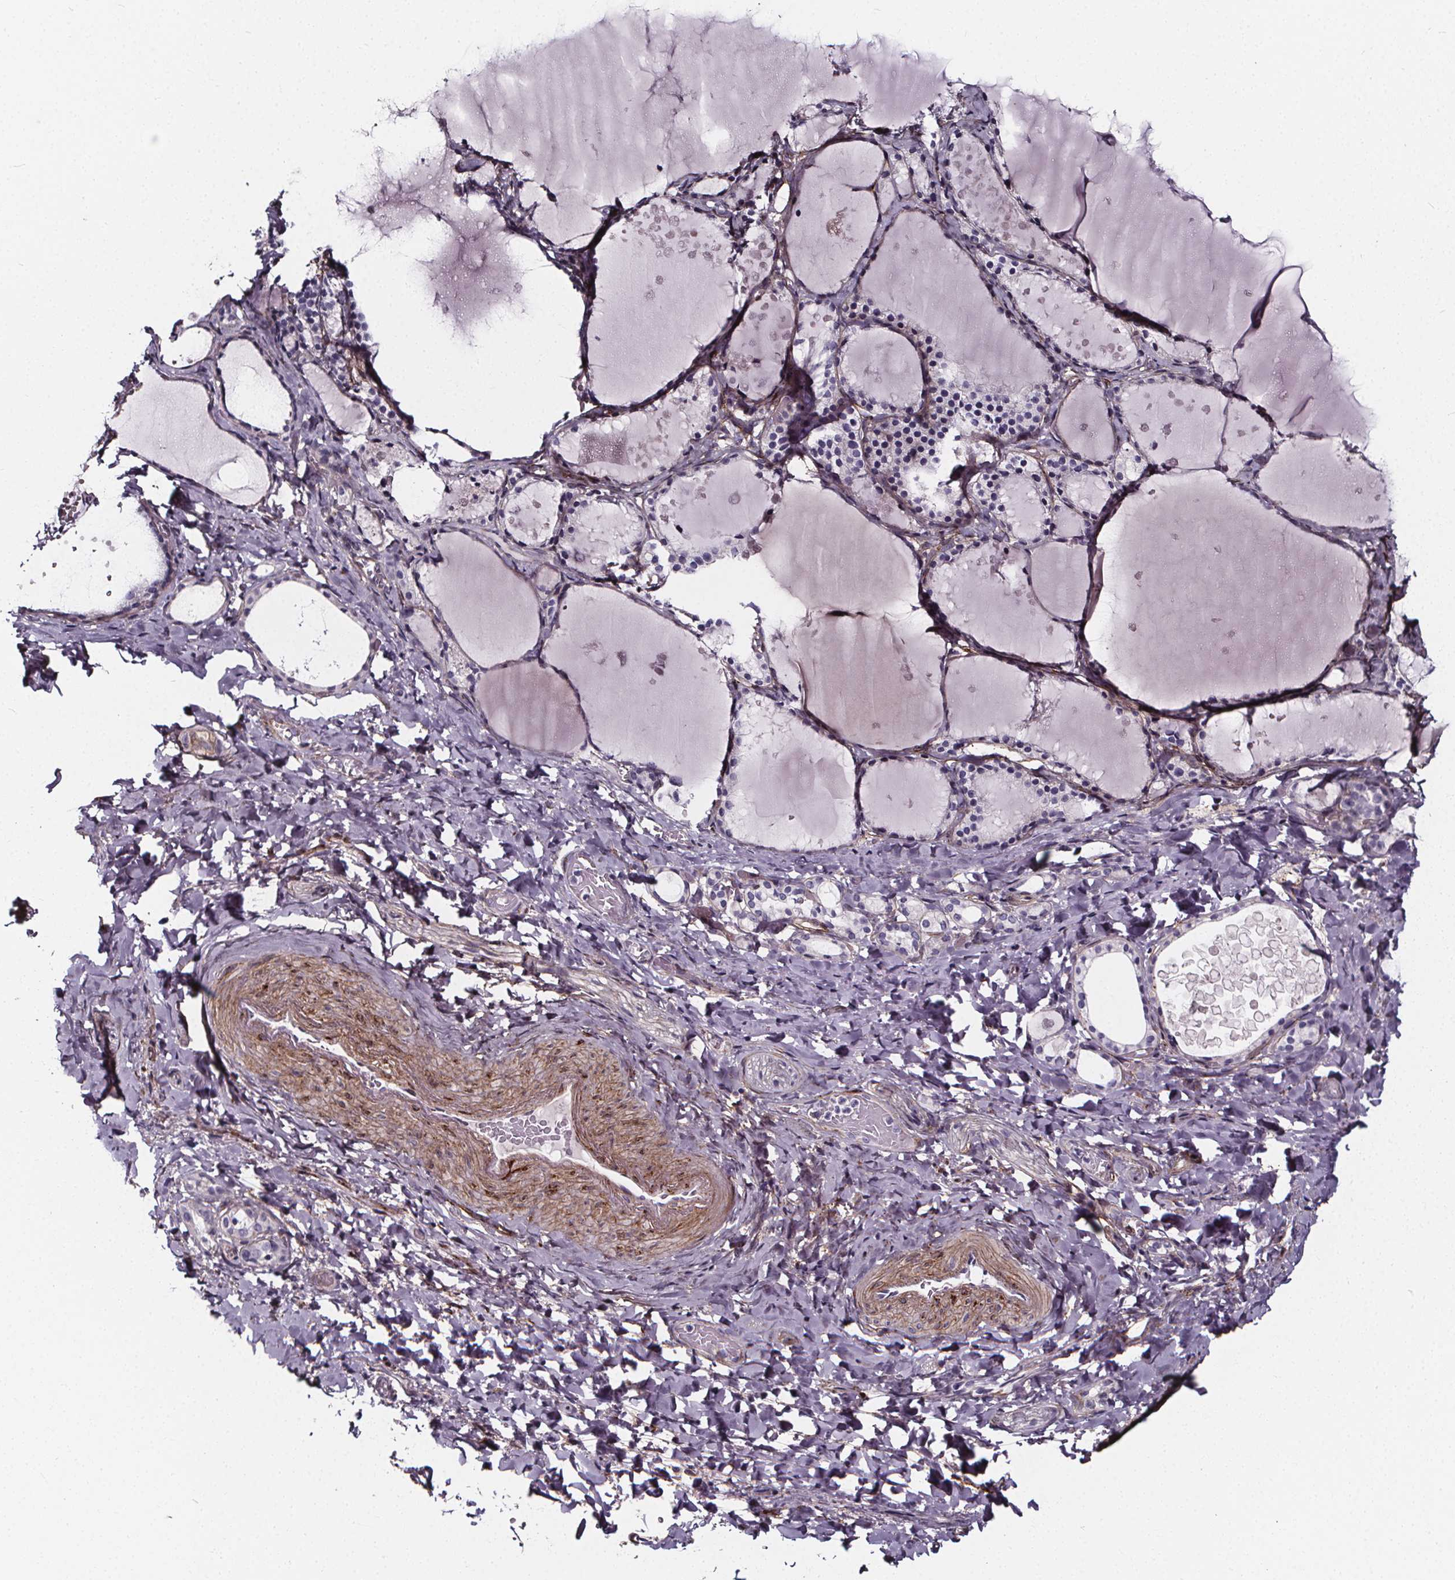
{"staining": {"intensity": "negative", "quantity": "none", "location": "none"}, "tissue": "thyroid gland", "cell_type": "Glandular cells", "image_type": "normal", "snomed": [{"axis": "morphology", "description": "Normal tissue, NOS"}, {"axis": "topography", "description": "Thyroid gland"}], "caption": "Image shows no protein expression in glandular cells of unremarkable thyroid gland.", "gene": "AEBP1", "patient": {"sex": "female", "age": 56}}